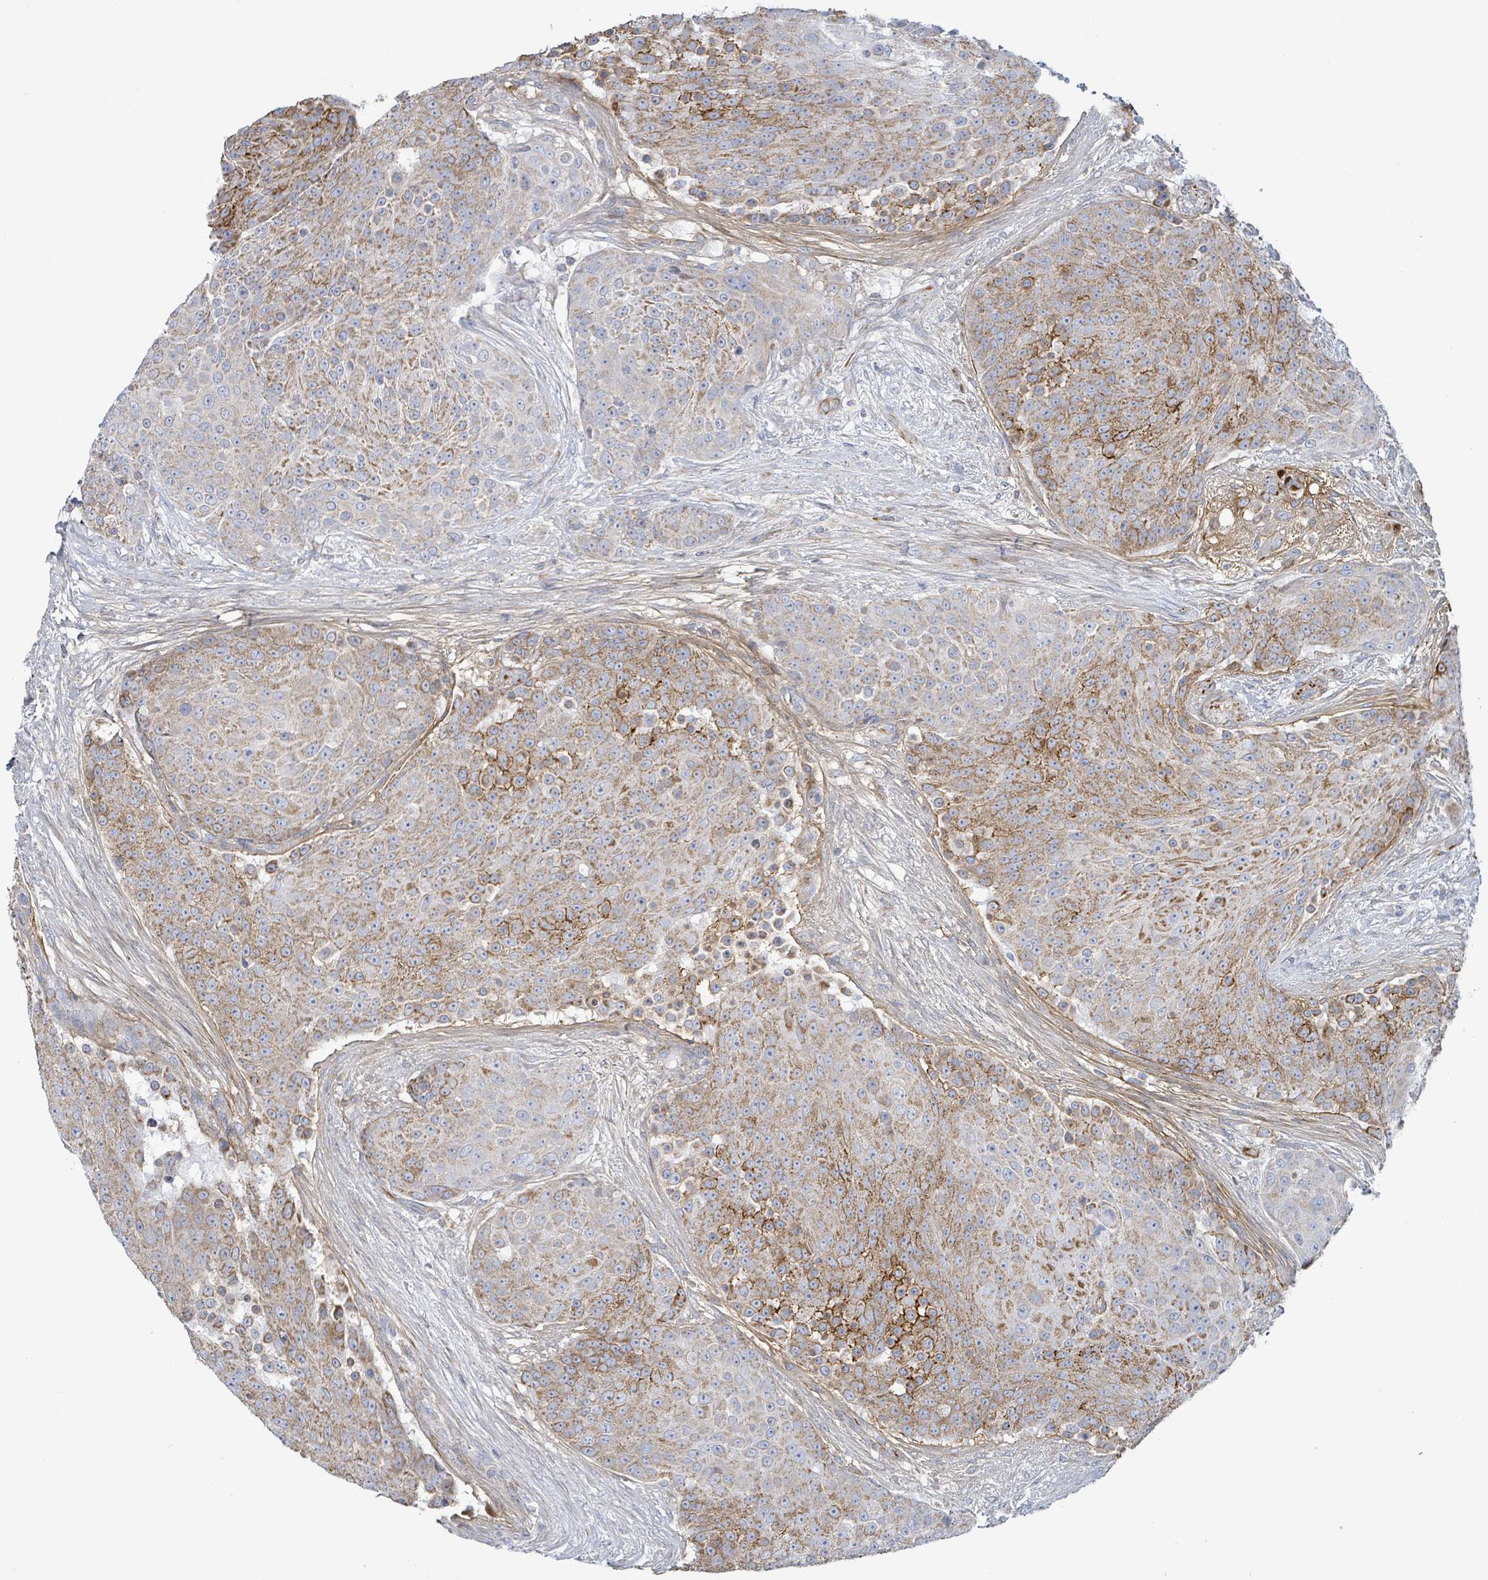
{"staining": {"intensity": "moderate", "quantity": "25%-75%", "location": "cytoplasmic/membranous"}, "tissue": "urothelial cancer", "cell_type": "Tumor cells", "image_type": "cancer", "snomed": [{"axis": "morphology", "description": "Urothelial carcinoma, High grade"}, {"axis": "topography", "description": "Urinary bladder"}], "caption": "Moderate cytoplasmic/membranous staining is seen in approximately 25%-75% of tumor cells in high-grade urothelial carcinoma. (IHC, brightfield microscopy, high magnification).", "gene": "ALG12", "patient": {"sex": "female", "age": 63}}